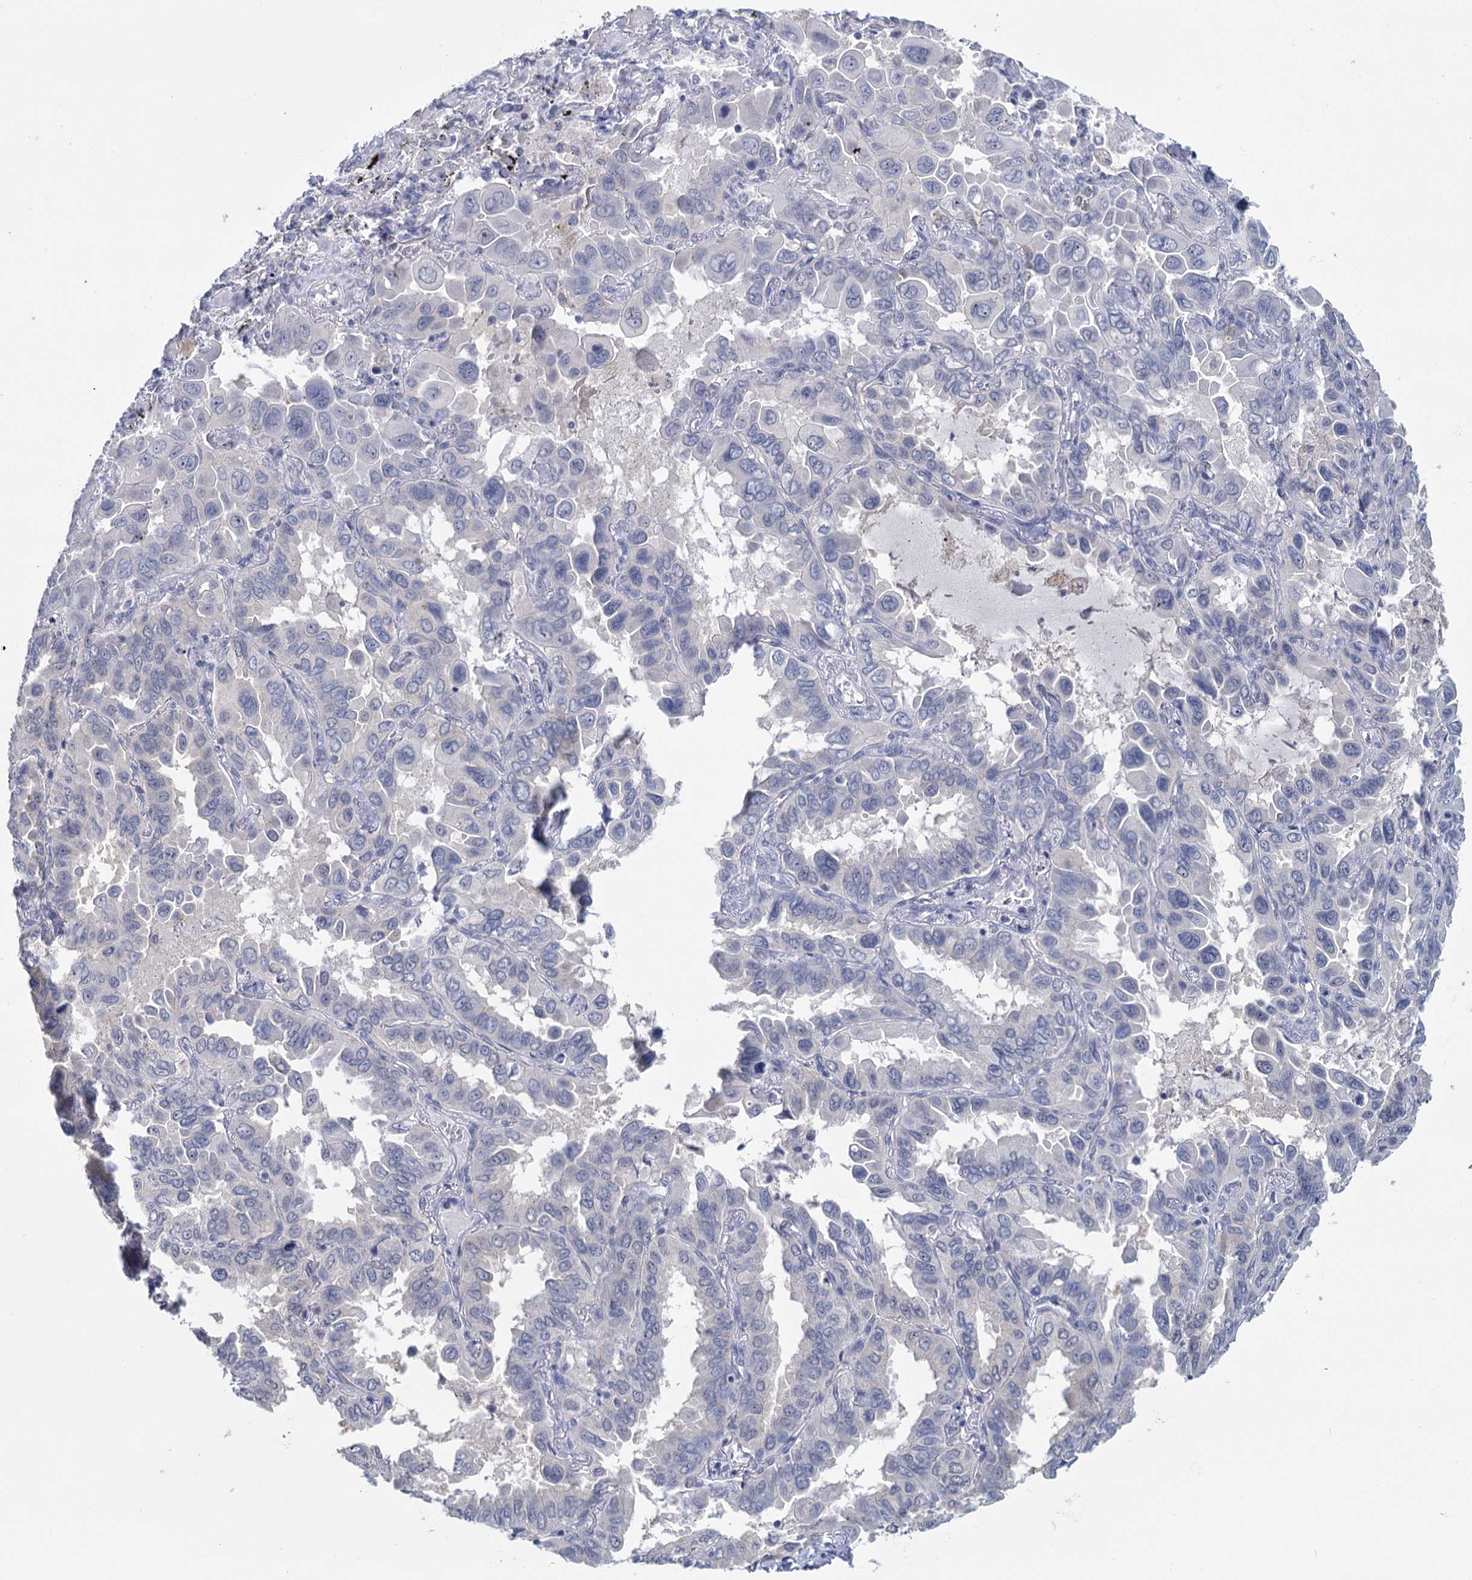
{"staining": {"intensity": "negative", "quantity": "none", "location": "none"}, "tissue": "lung cancer", "cell_type": "Tumor cells", "image_type": "cancer", "snomed": [{"axis": "morphology", "description": "Adenocarcinoma, NOS"}, {"axis": "topography", "description": "Lung"}], "caption": "This is a micrograph of immunohistochemistry (IHC) staining of lung adenocarcinoma, which shows no staining in tumor cells. (DAB (3,3'-diaminobenzidine) immunohistochemistry visualized using brightfield microscopy, high magnification).", "gene": "SFN", "patient": {"sex": "male", "age": 64}}